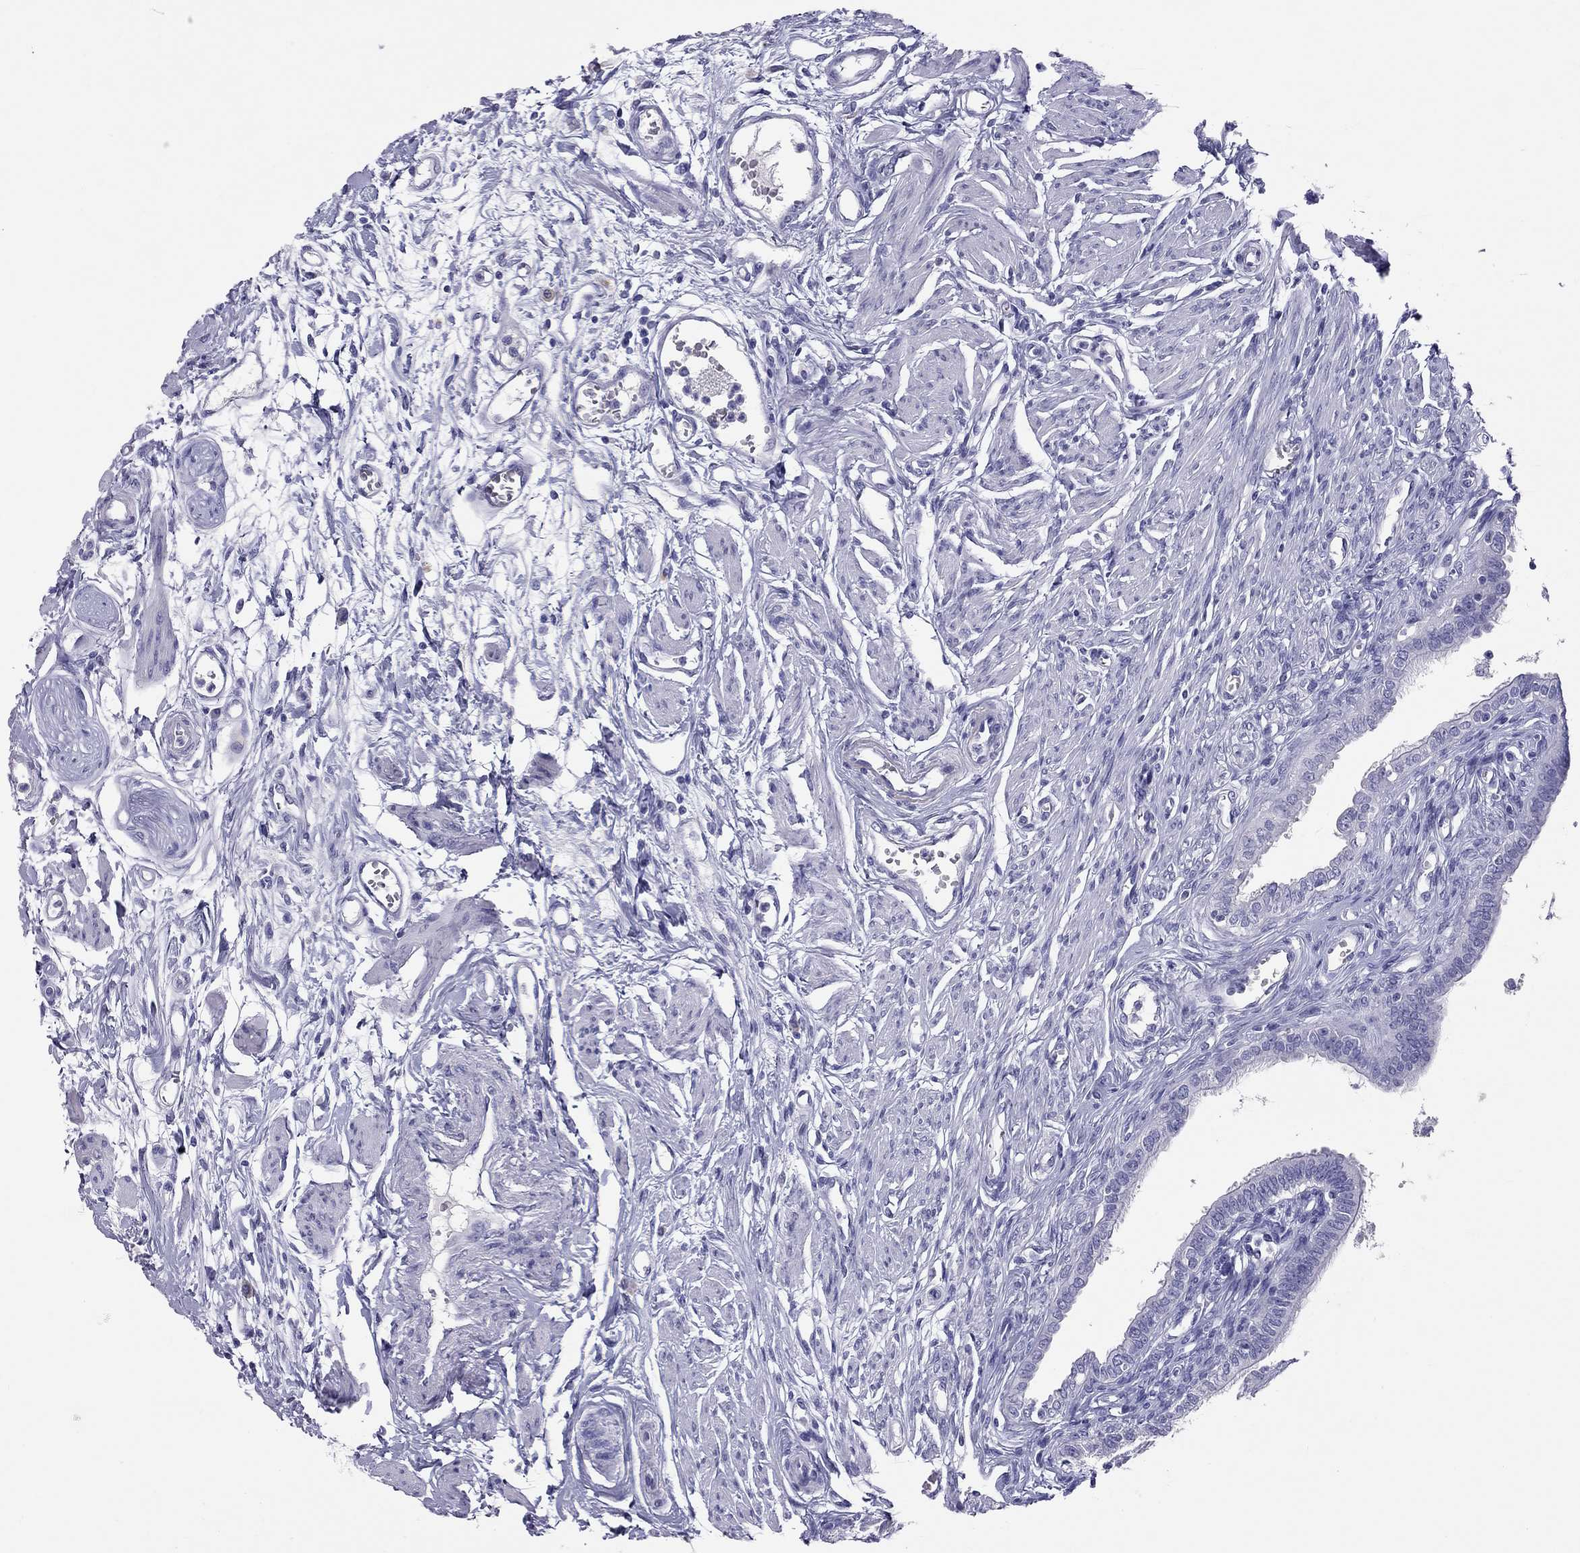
{"staining": {"intensity": "negative", "quantity": "none", "location": "none"}, "tissue": "fallopian tube", "cell_type": "Glandular cells", "image_type": "normal", "snomed": [{"axis": "morphology", "description": "Normal tissue, NOS"}, {"axis": "morphology", "description": "Carcinoma, endometroid"}, {"axis": "topography", "description": "Fallopian tube"}, {"axis": "topography", "description": "Ovary"}], "caption": "High magnification brightfield microscopy of normal fallopian tube stained with DAB (3,3'-diaminobenzidine) (brown) and counterstained with hematoxylin (blue): glandular cells show no significant expression.", "gene": "IL17REL", "patient": {"sex": "female", "age": 42}}